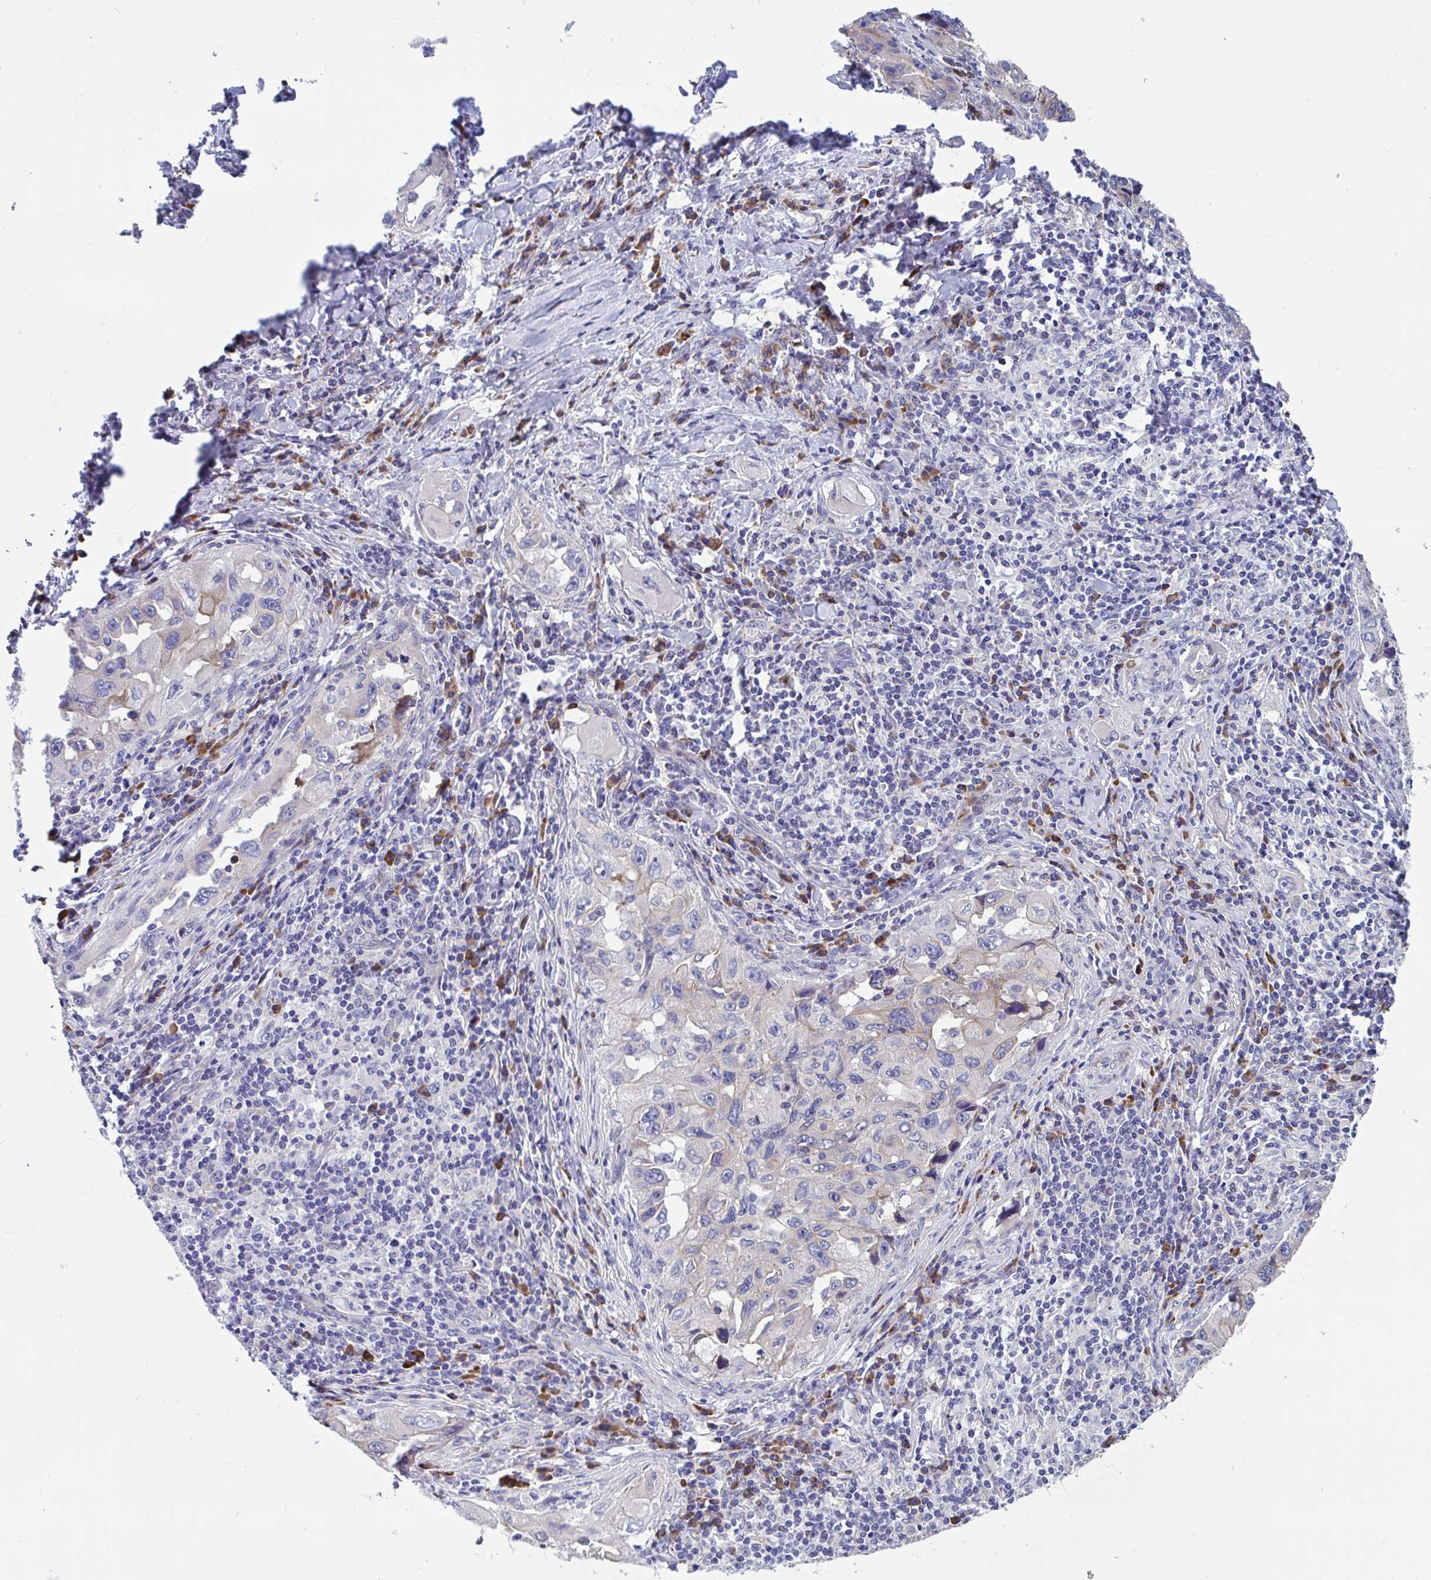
{"staining": {"intensity": "negative", "quantity": "none", "location": "none"}, "tissue": "lung cancer", "cell_type": "Tumor cells", "image_type": "cancer", "snomed": [{"axis": "morphology", "description": "Adenocarcinoma, NOS"}, {"axis": "topography", "description": "Lung"}], "caption": "Immunohistochemistry histopathology image of neoplastic tissue: lung adenocarcinoma stained with DAB shows no significant protein expression in tumor cells. (Brightfield microscopy of DAB (3,3'-diaminobenzidine) immunohistochemistry at high magnification).", "gene": "WBP1", "patient": {"sex": "female", "age": 73}}